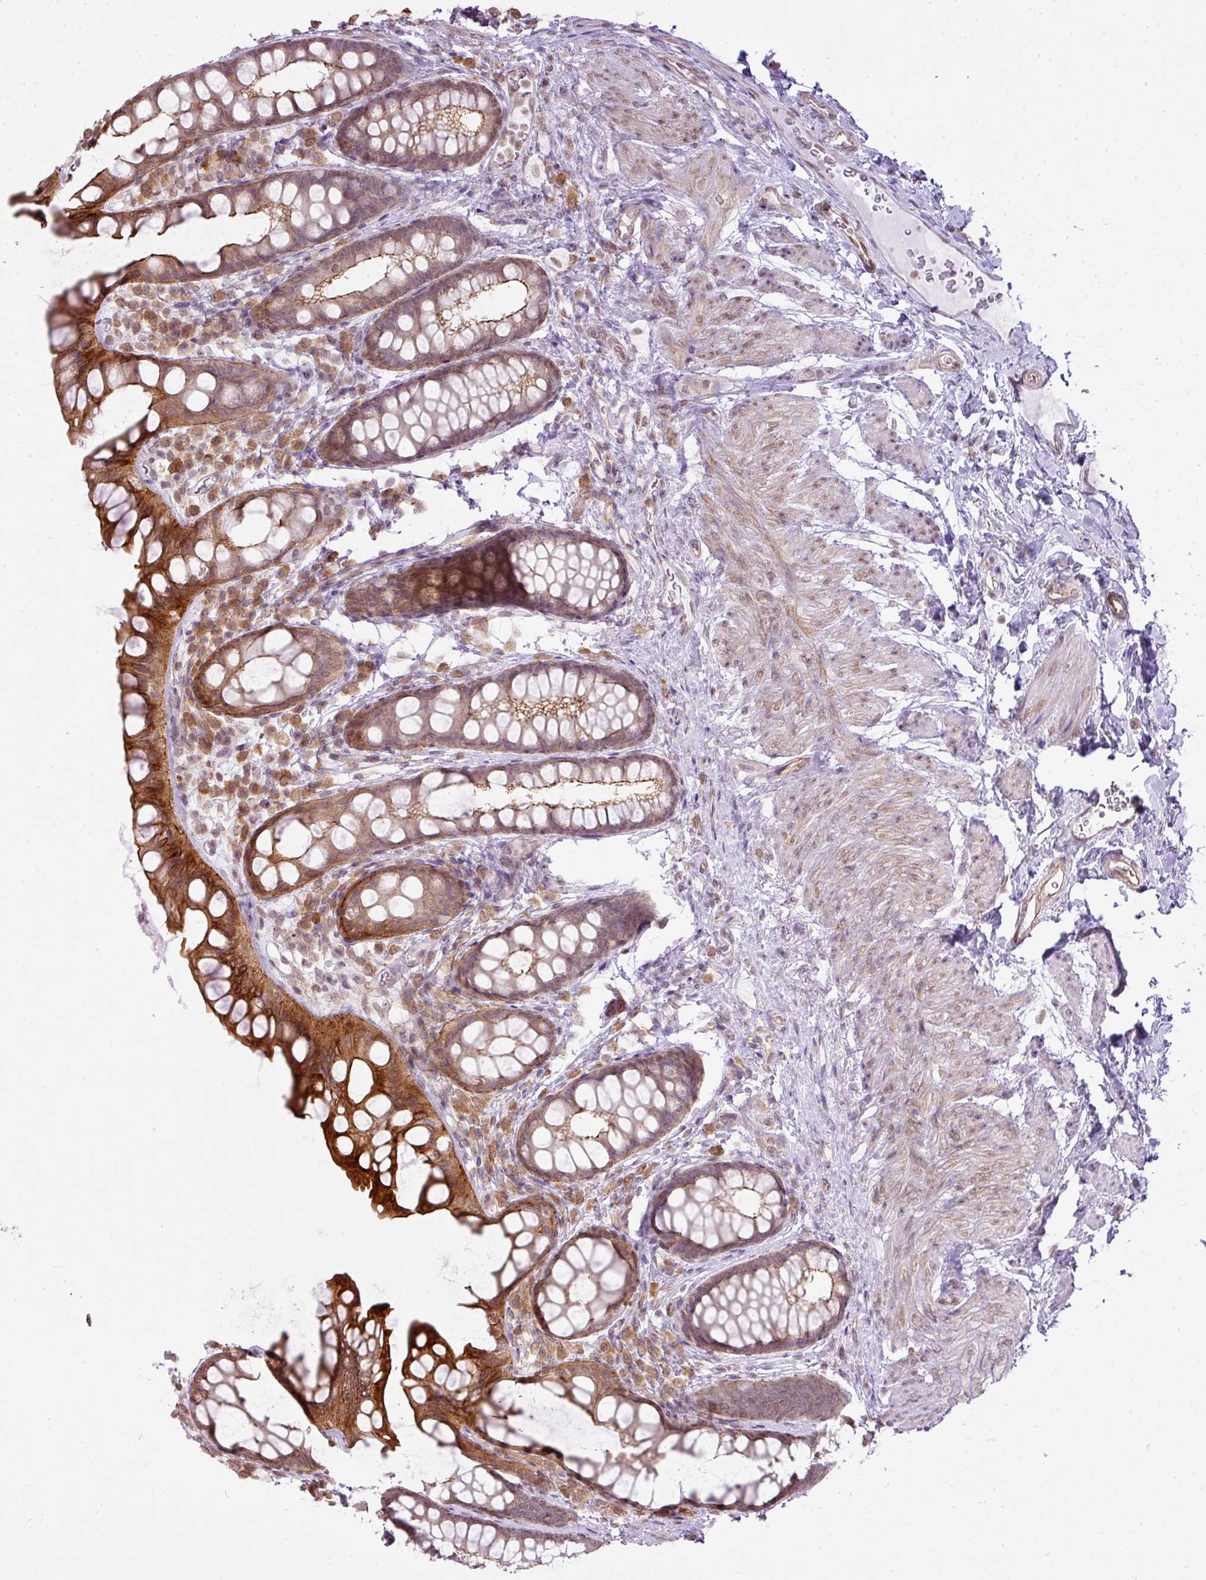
{"staining": {"intensity": "strong", "quantity": ">75%", "location": "cytoplasmic/membranous"}, "tissue": "rectum", "cell_type": "Glandular cells", "image_type": "normal", "snomed": [{"axis": "morphology", "description": "Normal tissue, NOS"}, {"axis": "topography", "description": "Rectum"}, {"axis": "topography", "description": "Peripheral nerve tissue"}], "caption": "Unremarkable rectum shows strong cytoplasmic/membranous positivity in about >75% of glandular cells, visualized by immunohistochemistry. The protein of interest is shown in brown color, while the nuclei are stained blue.", "gene": "COX18", "patient": {"sex": "female", "age": 69}}